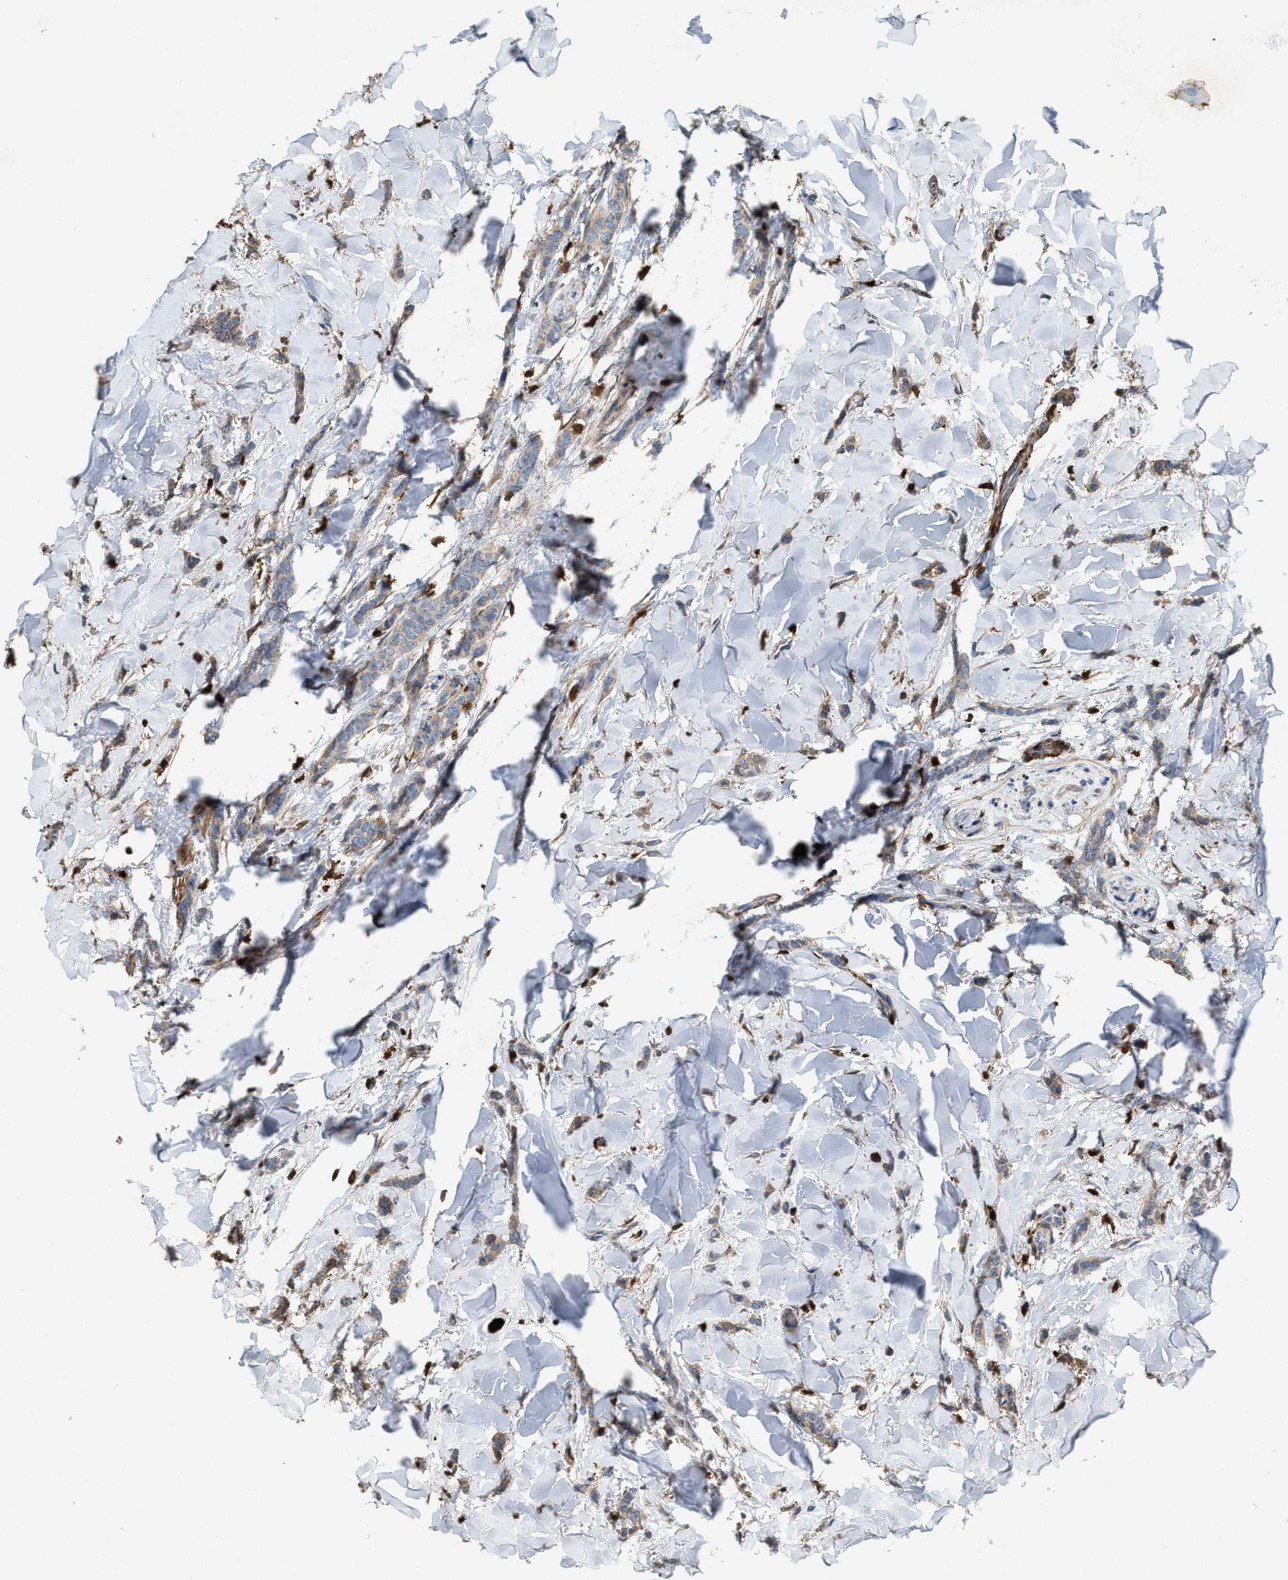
{"staining": {"intensity": "weak", "quantity": "<25%", "location": "cytoplasmic/membranous"}, "tissue": "breast cancer", "cell_type": "Tumor cells", "image_type": "cancer", "snomed": [{"axis": "morphology", "description": "Lobular carcinoma"}, {"axis": "topography", "description": "Skin"}, {"axis": "topography", "description": "Breast"}], "caption": "Immunohistochemical staining of human breast cancer displays no significant positivity in tumor cells. (Immunohistochemistry (ihc), brightfield microscopy, high magnification).", "gene": "SERPINB5", "patient": {"sex": "female", "age": 46}}